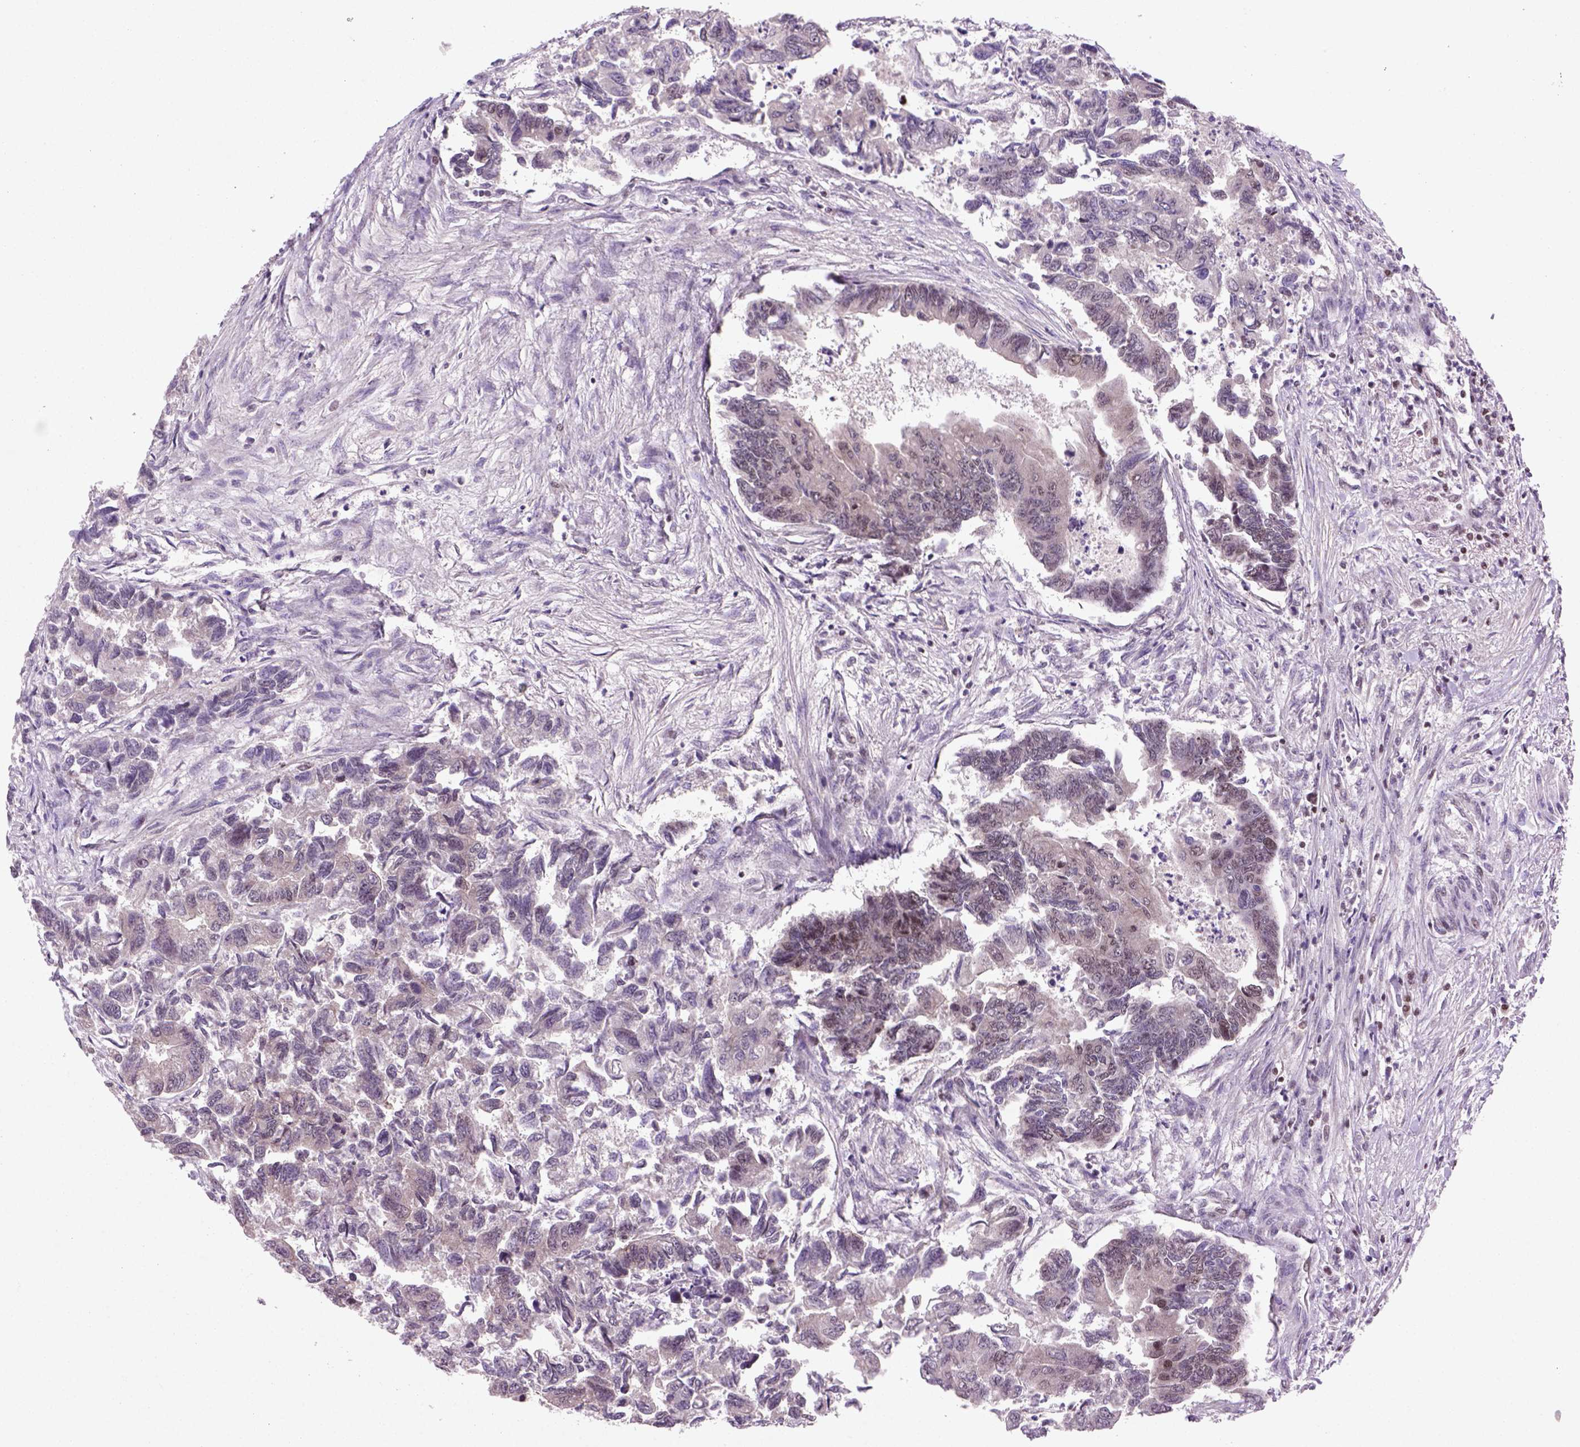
{"staining": {"intensity": "negative", "quantity": "none", "location": "none"}, "tissue": "colorectal cancer", "cell_type": "Tumor cells", "image_type": "cancer", "snomed": [{"axis": "morphology", "description": "Adenocarcinoma, NOS"}, {"axis": "topography", "description": "Colon"}], "caption": "High power microscopy photomicrograph of an immunohistochemistry image of colorectal cancer (adenocarcinoma), revealing no significant positivity in tumor cells.", "gene": "MGMT", "patient": {"sex": "female", "age": 65}}